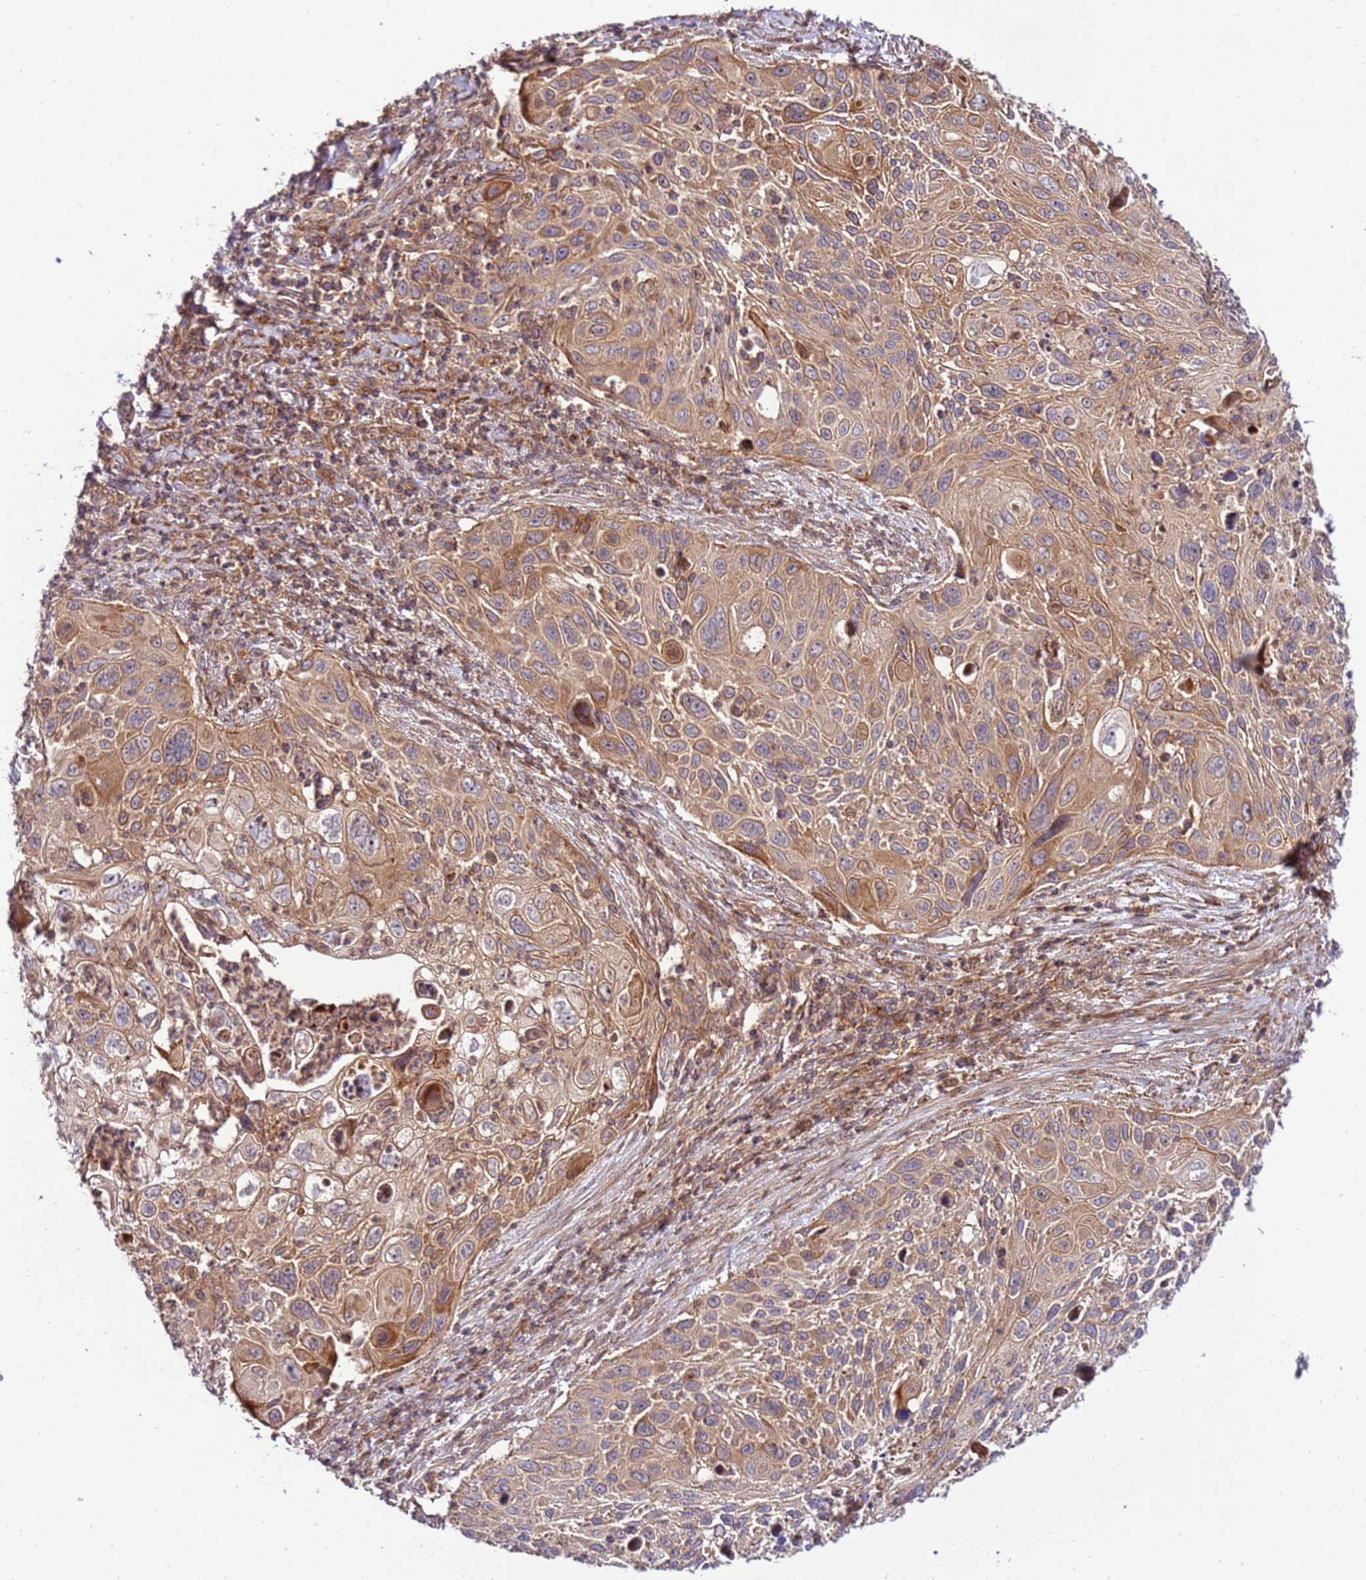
{"staining": {"intensity": "moderate", "quantity": ">75%", "location": "cytoplasmic/membranous"}, "tissue": "cervical cancer", "cell_type": "Tumor cells", "image_type": "cancer", "snomed": [{"axis": "morphology", "description": "Squamous cell carcinoma, NOS"}, {"axis": "topography", "description": "Cervix"}], "caption": "There is medium levels of moderate cytoplasmic/membranous staining in tumor cells of squamous cell carcinoma (cervical), as demonstrated by immunohistochemical staining (brown color).", "gene": "ZNF624", "patient": {"sex": "female", "age": 70}}